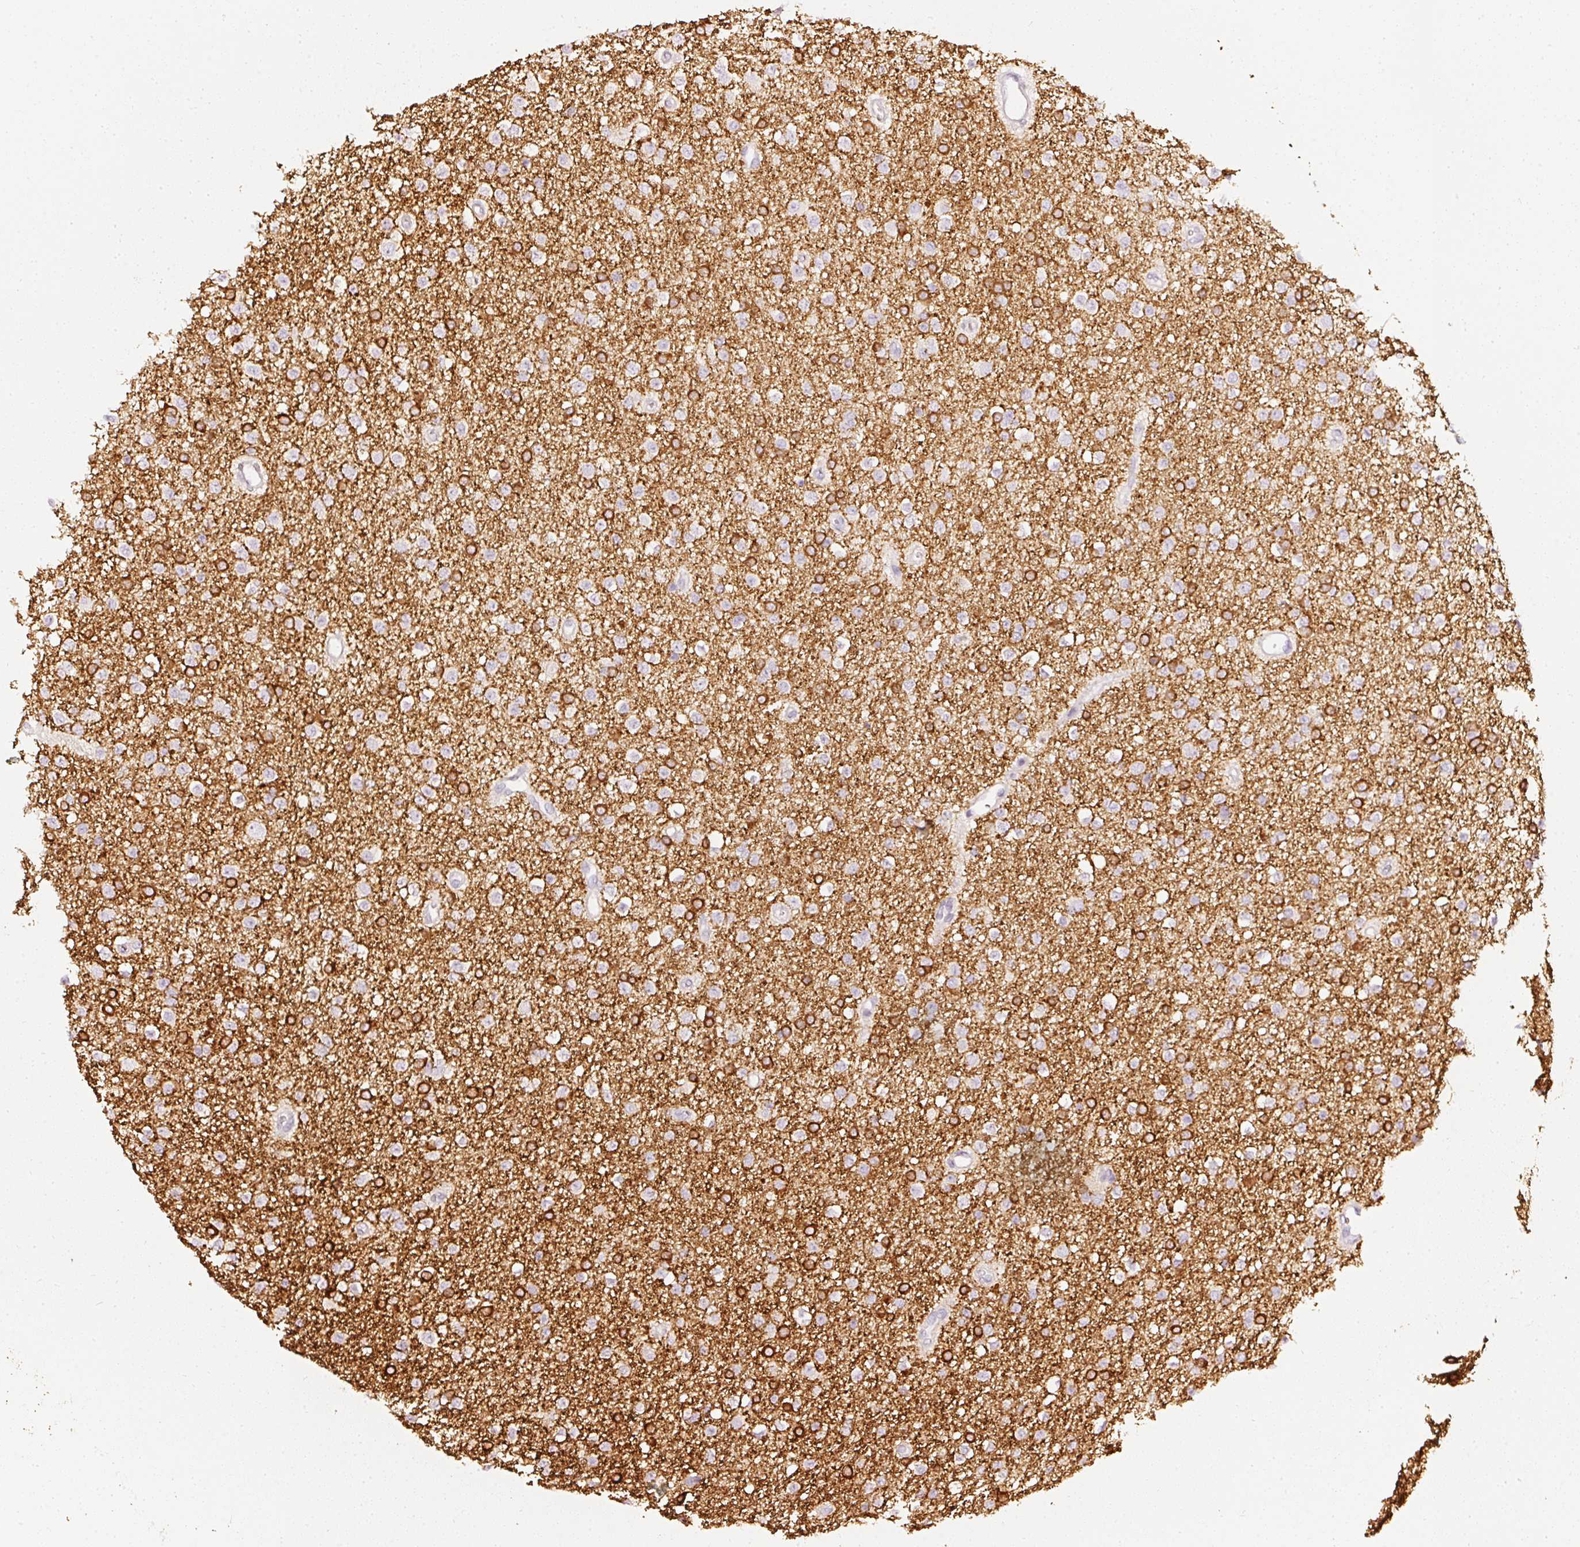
{"staining": {"intensity": "strong", "quantity": "25%-75%", "location": "cytoplasmic/membranous"}, "tissue": "glioma", "cell_type": "Tumor cells", "image_type": "cancer", "snomed": [{"axis": "morphology", "description": "Glioma, malignant, Low grade"}, {"axis": "topography", "description": "Brain"}], "caption": "Protein staining of glioma tissue shows strong cytoplasmic/membranous staining in approximately 25%-75% of tumor cells.", "gene": "CNP", "patient": {"sex": "female", "age": 34}}